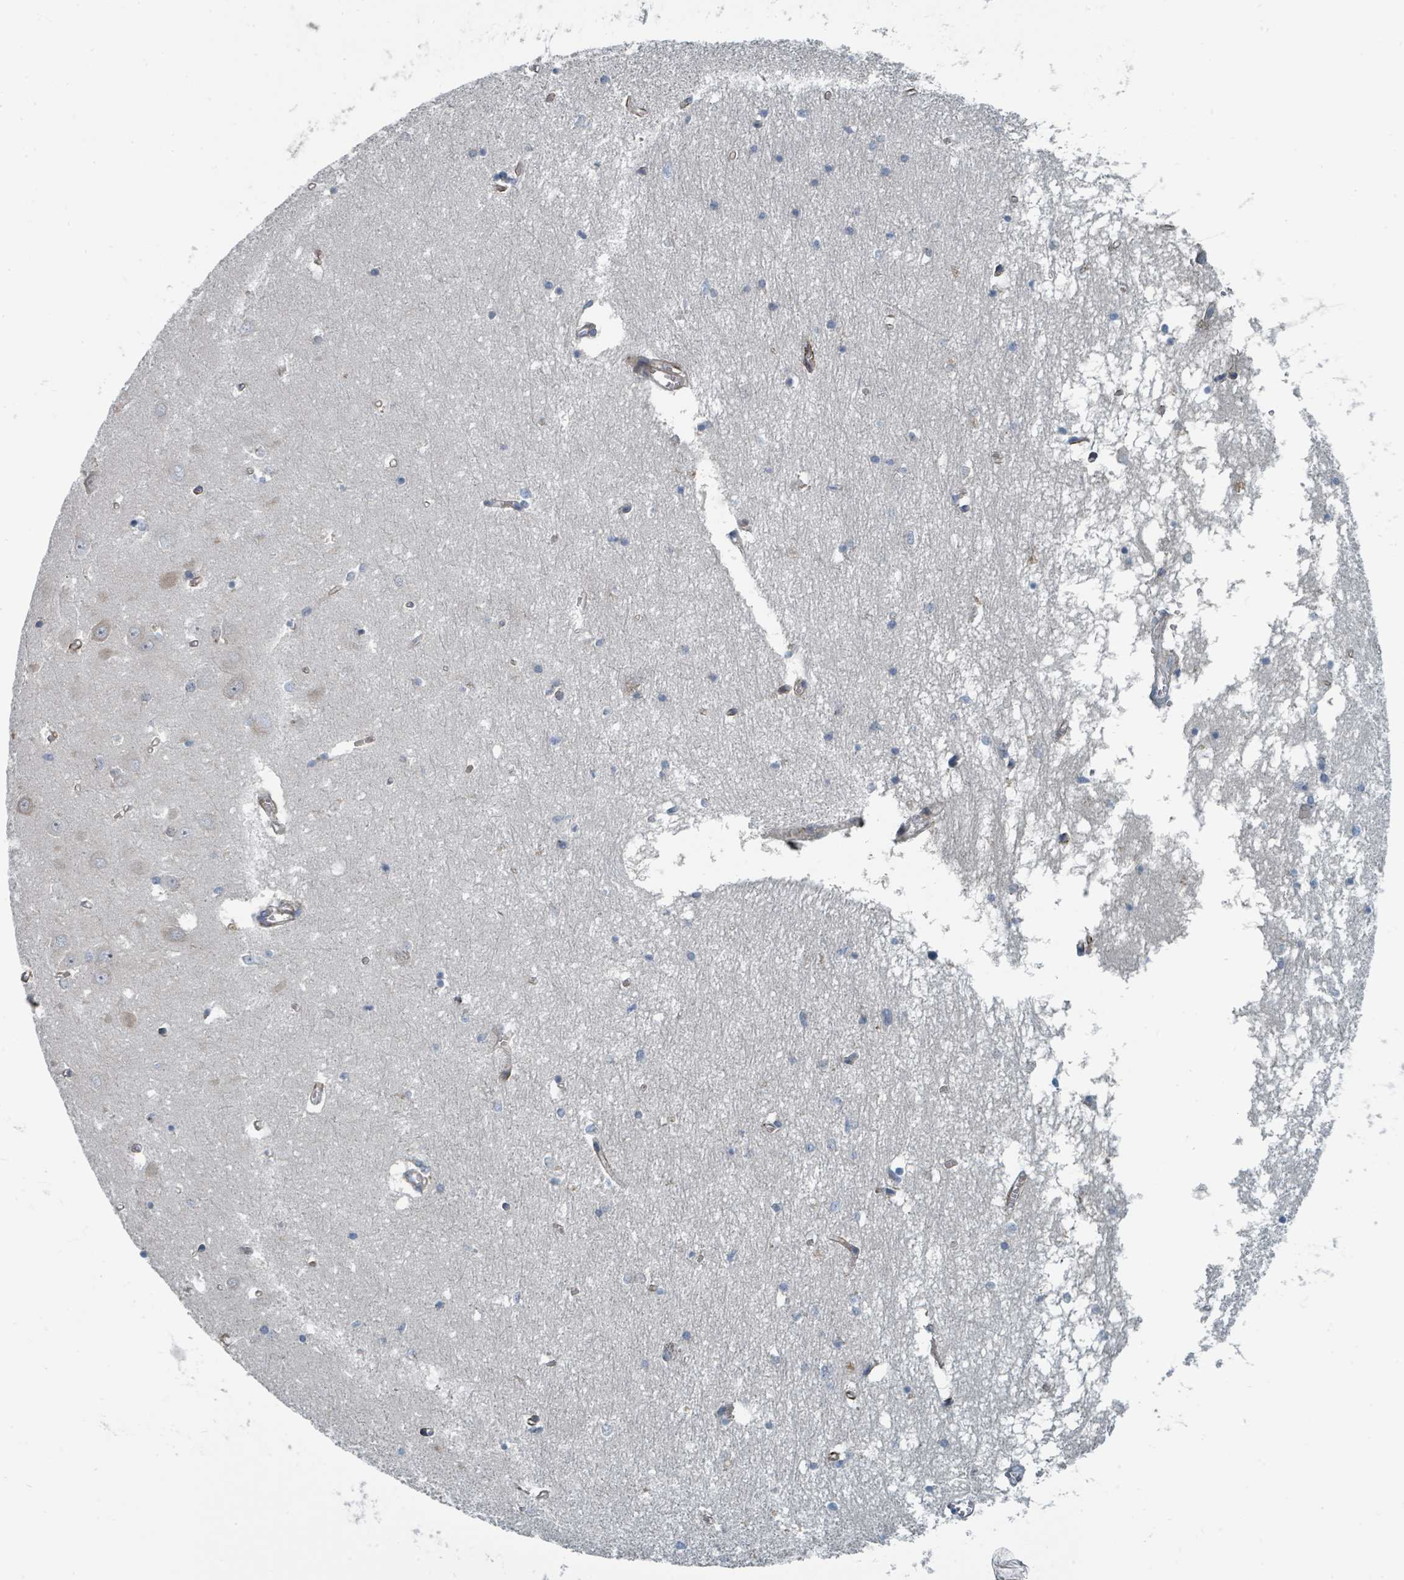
{"staining": {"intensity": "negative", "quantity": "none", "location": "none"}, "tissue": "hippocampus", "cell_type": "Glial cells", "image_type": "normal", "snomed": [{"axis": "morphology", "description": "Normal tissue, NOS"}, {"axis": "topography", "description": "Hippocampus"}], "caption": "There is no significant expression in glial cells of hippocampus. (Stains: DAB (3,3'-diaminobenzidine) immunohistochemistry (IHC) with hematoxylin counter stain, Microscopy: brightfield microscopy at high magnification).", "gene": "SLC44A5", "patient": {"sex": "male", "age": 70}}